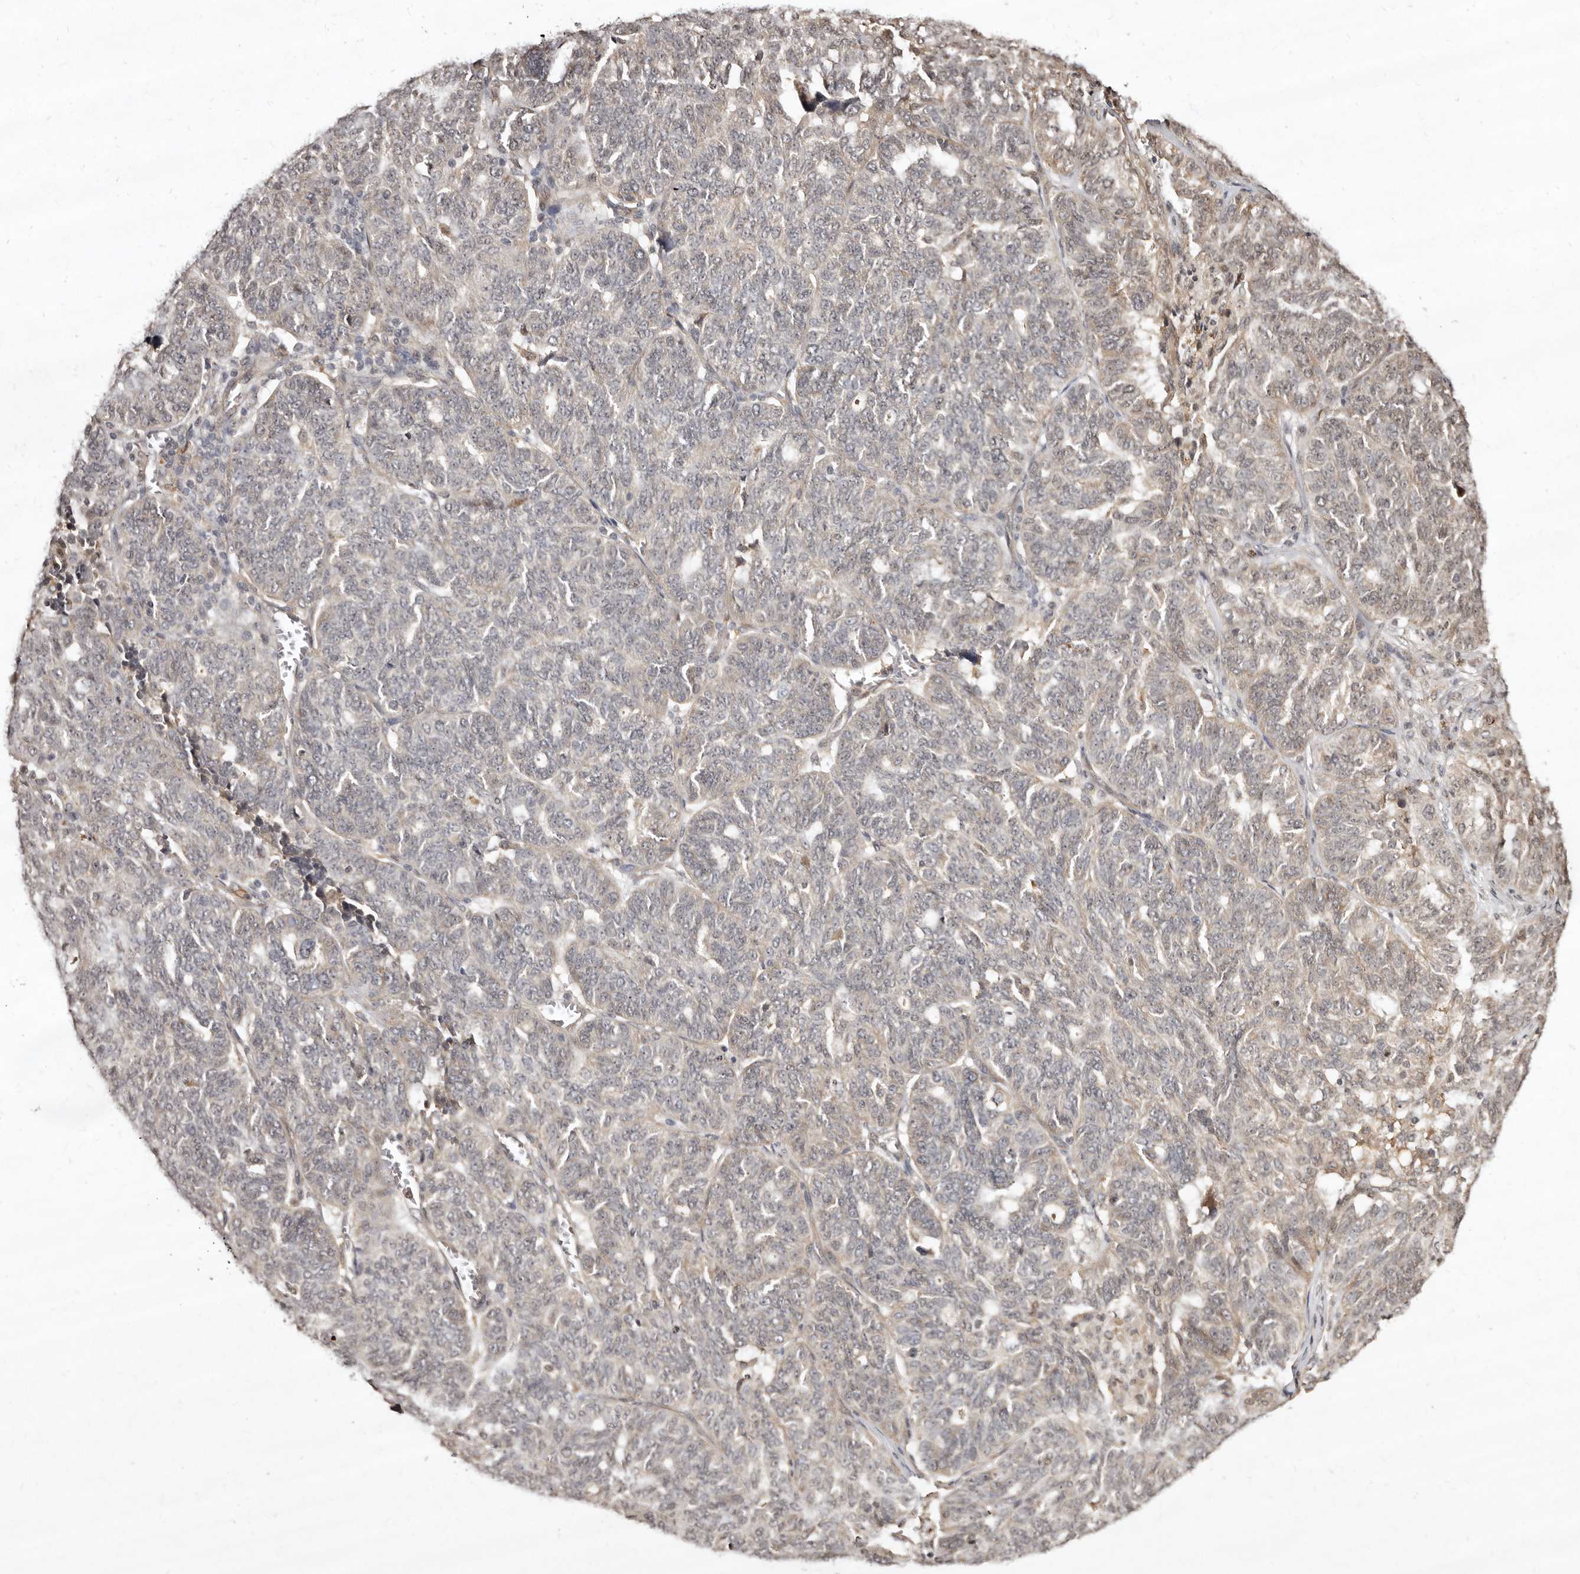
{"staining": {"intensity": "weak", "quantity": "<25%", "location": "nuclear"}, "tissue": "ovarian cancer", "cell_type": "Tumor cells", "image_type": "cancer", "snomed": [{"axis": "morphology", "description": "Cystadenocarcinoma, serous, NOS"}, {"axis": "topography", "description": "Ovary"}], "caption": "Immunohistochemical staining of serous cystadenocarcinoma (ovarian) demonstrates no significant expression in tumor cells.", "gene": "LCORL", "patient": {"sex": "female", "age": 59}}